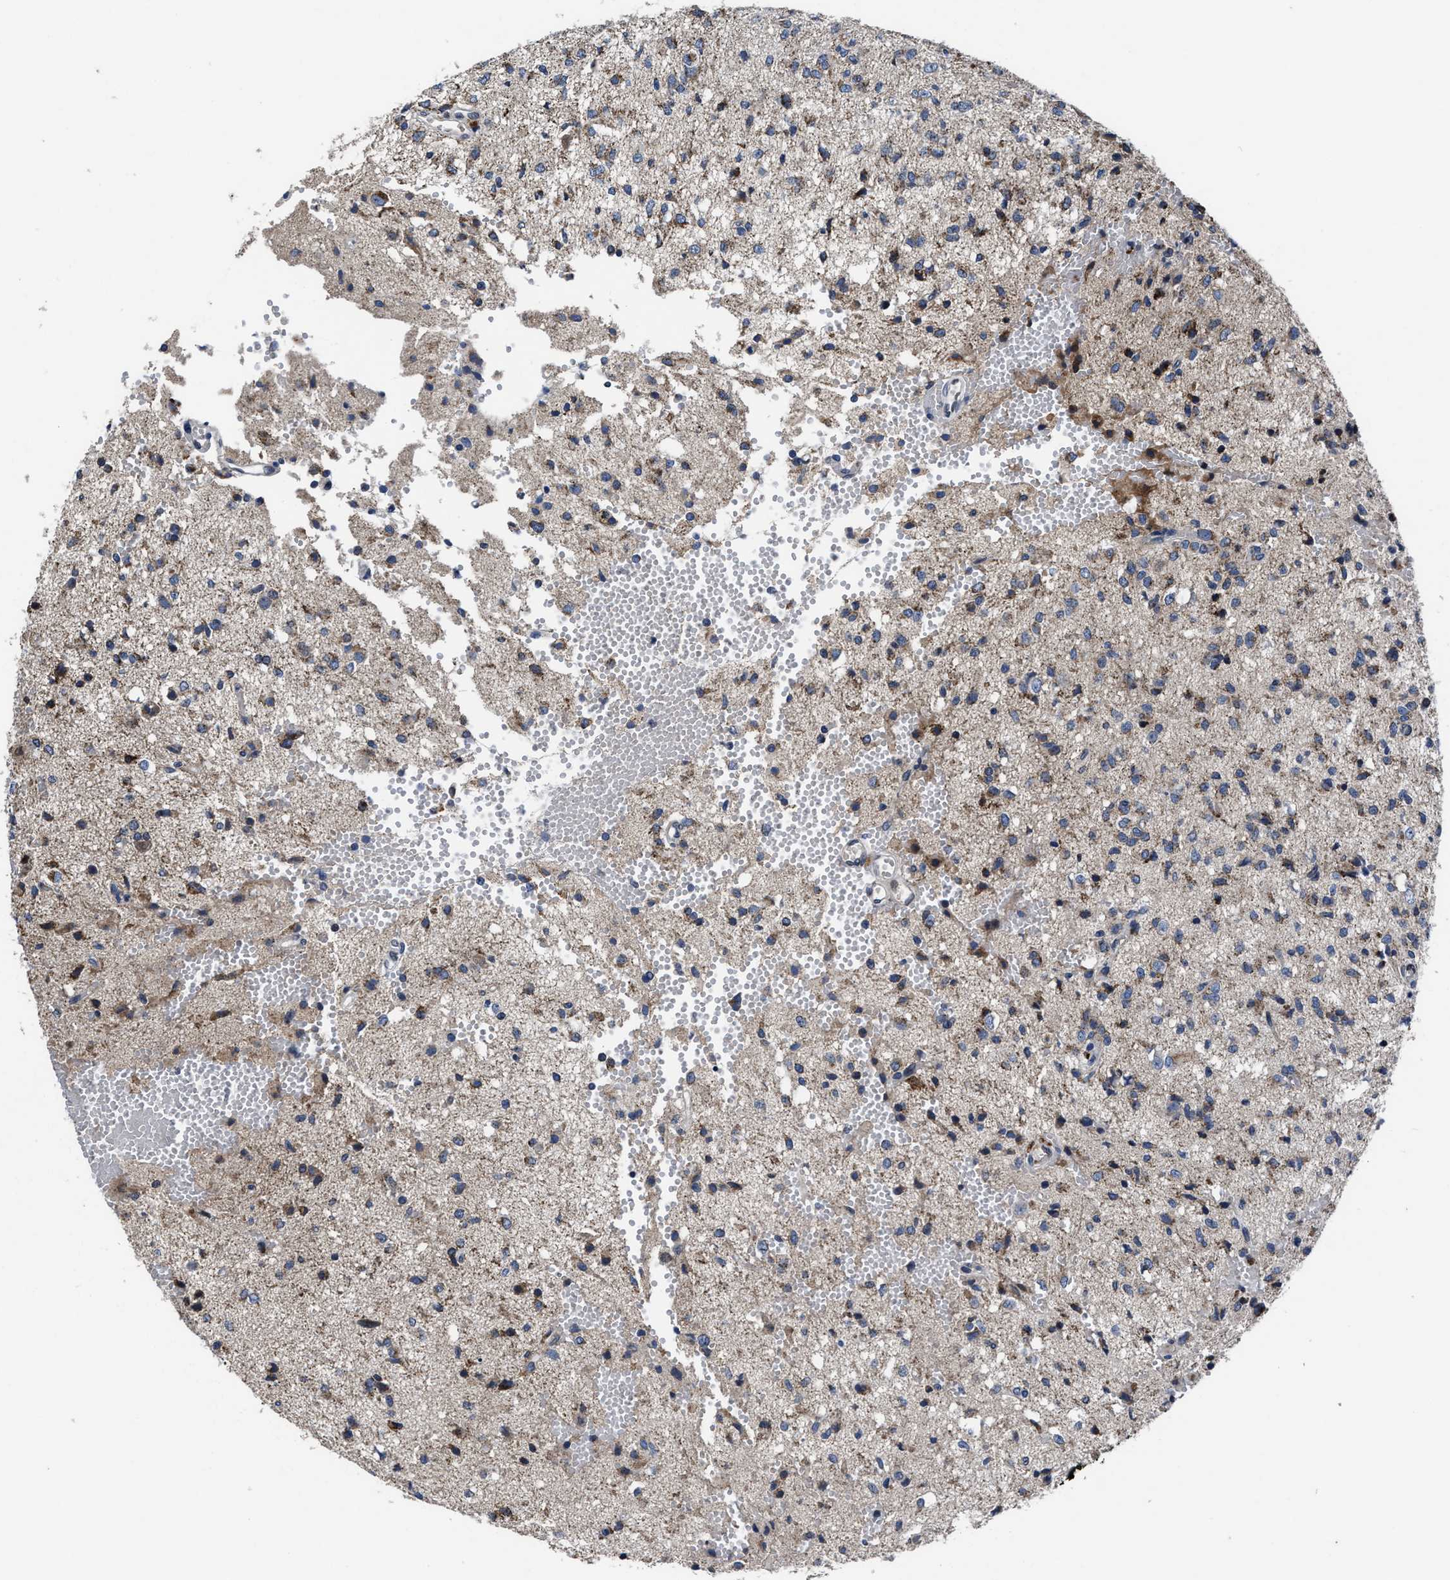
{"staining": {"intensity": "moderate", "quantity": "25%-75%", "location": "cytoplasmic/membranous"}, "tissue": "glioma", "cell_type": "Tumor cells", "image_type": "cancer", "snomed": [{"axis": "morphology", "description": "Glioma, malignant, High grade"}, {"axis": "topography", "description": "Brain"}], "caption": "A micrograph of human malignant high-grade glioma stained for a protein demonstrates moderate cytoplasmic/membranous brown staining in tumor cells.", "gene": "CACNA1D", "patient": {"sex": "female", "age": 59}}